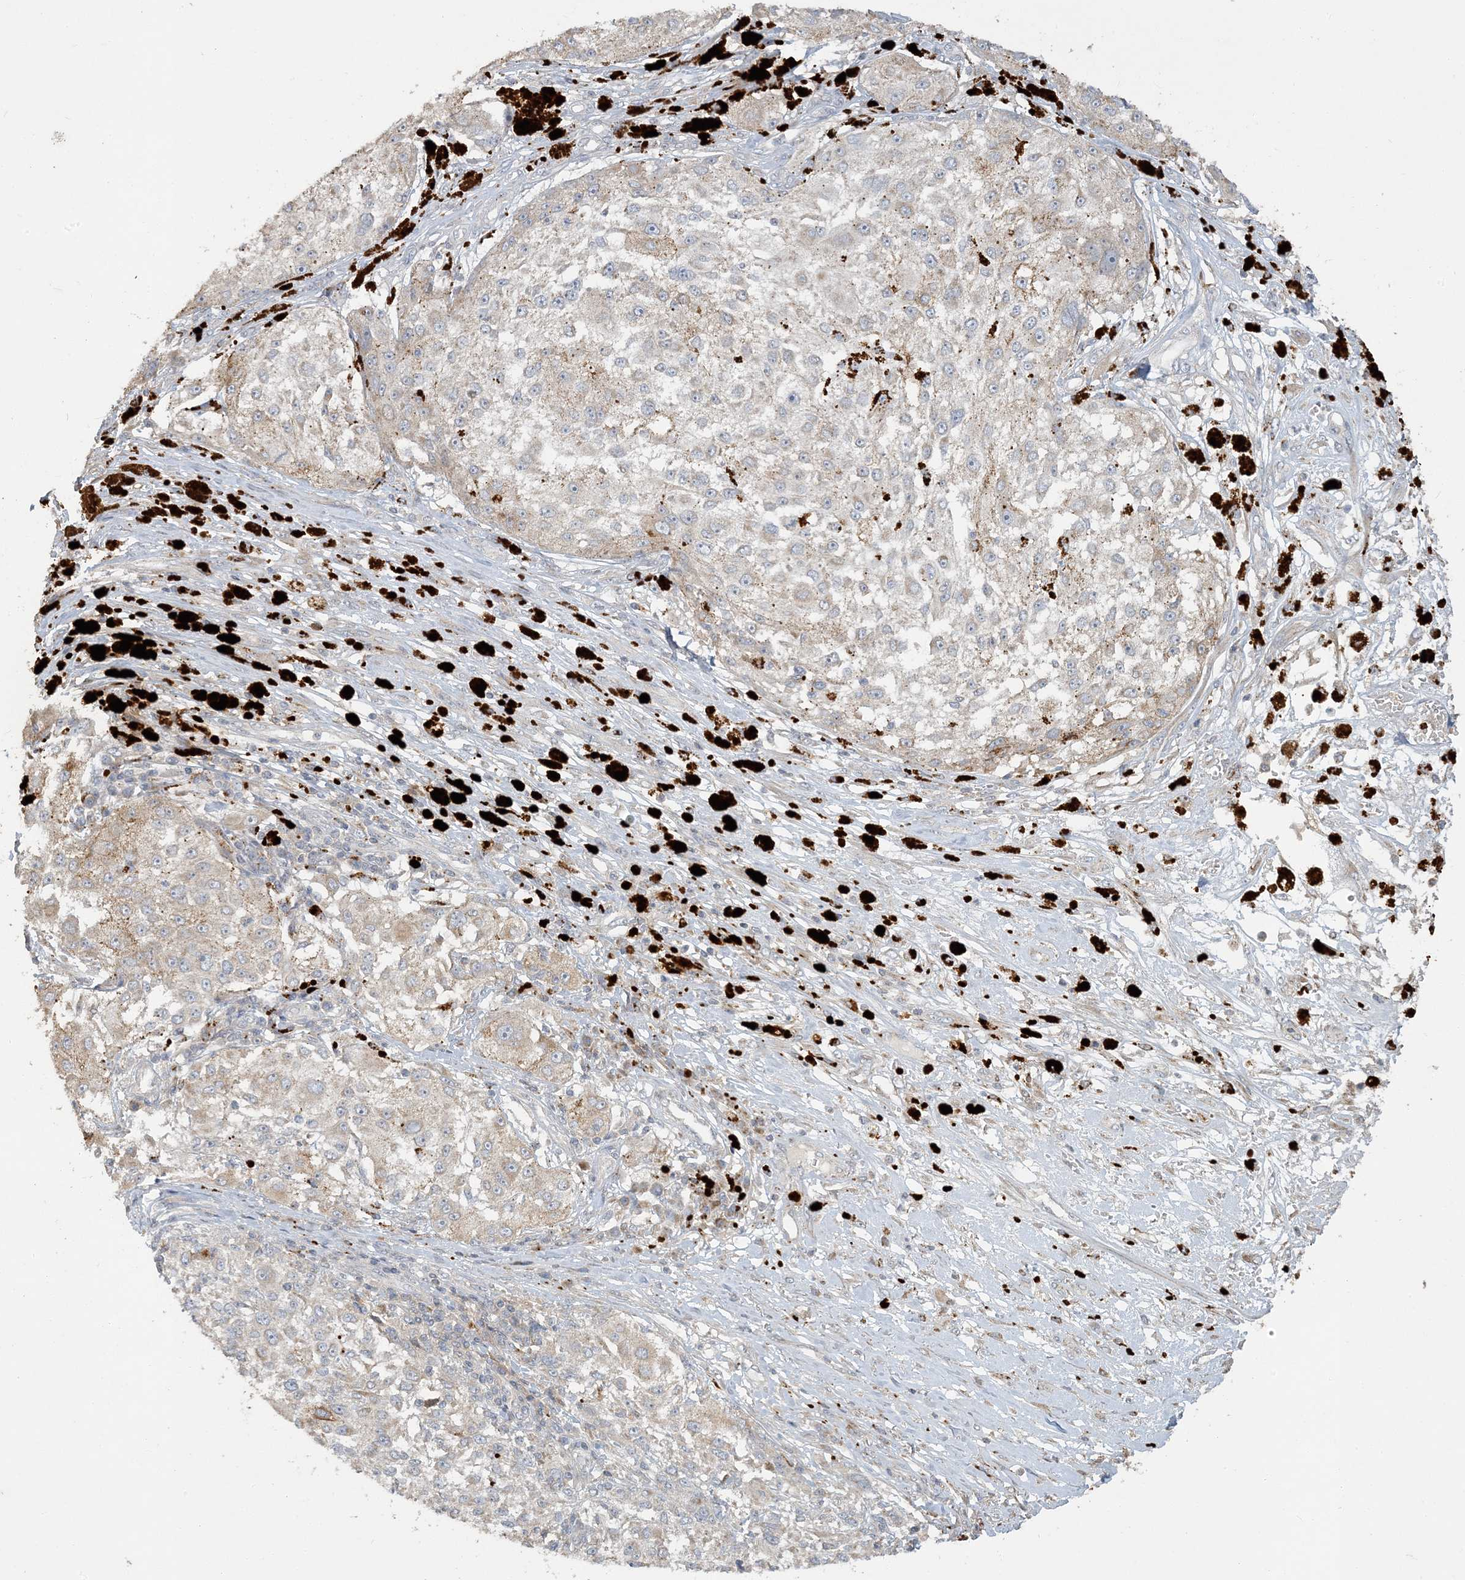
{"staining": {"intensity": "negative", "quantity": "none", "location": "none"}, "tissue": "melanoma", "cell_type": "Tumor cells", "image_type": "cancer", "snomed": [{"axis": "morphology", "description": "Necrosis, NOS"}, {"axis": "morphology", "description": "Malignant melanoma, NOS"}, {"axis": "topography", "description": "Skin"}], "caption": "Tumor cells show no significant expression in melanoma.", "gene": "LTN1", "patient": {"sex": "female", "age": 87}}